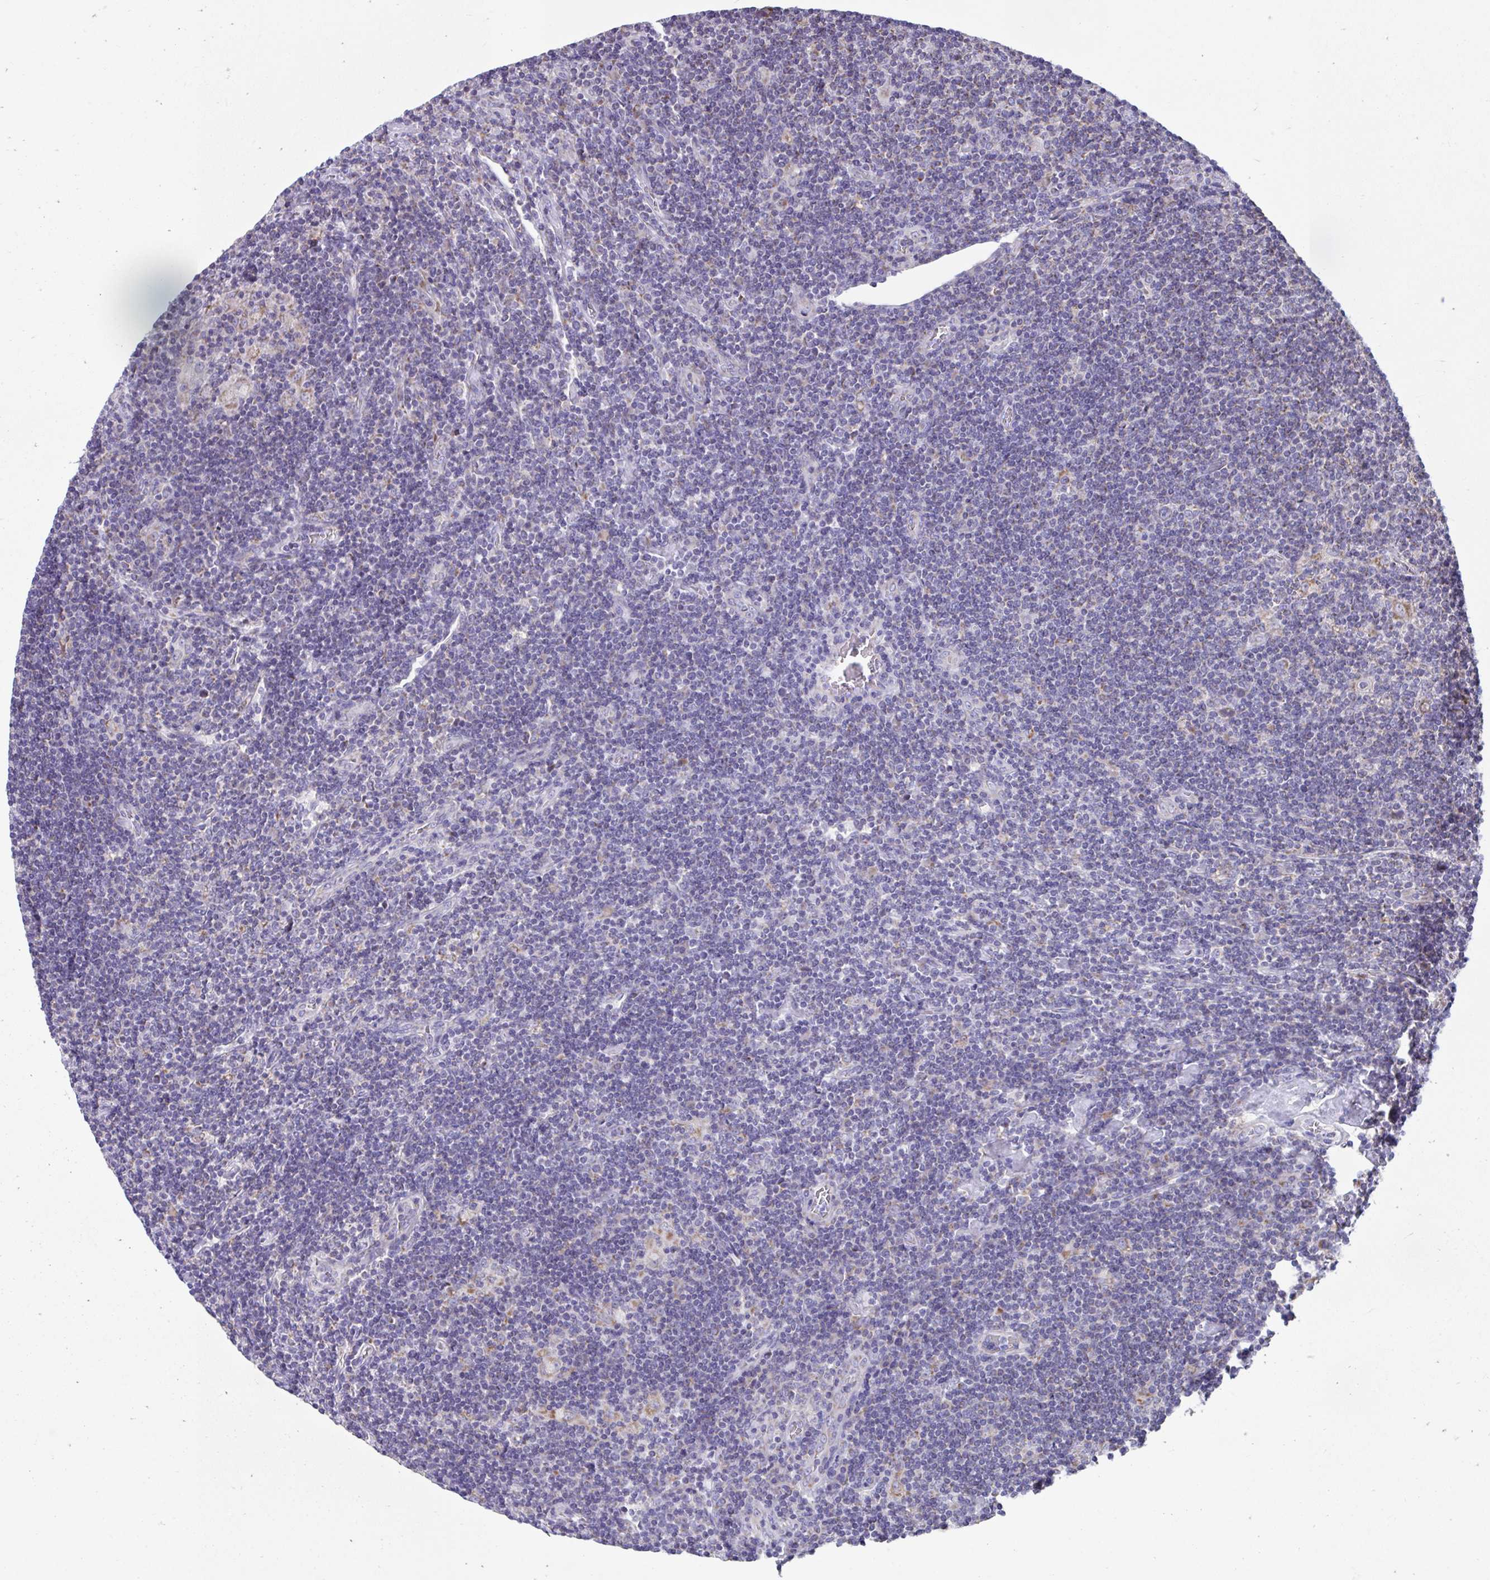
{"staining": {"intensity": "negative", "quantity": "none", "location": "none"}, "tissue": "lymphoma", "cell_type": "Tumor cells", "image_type": "cancer", "snomed": [{"axis": "morphology", "description": "Hodgkin's disease, NOS"}, {"axis": "topography", "description": "Lymph node"}], "caption": "Tumor cells show no significant expression in Hodgkin's disease.", "gene": "LINGO4", "patient": {"sex": "male", "age": 40}}